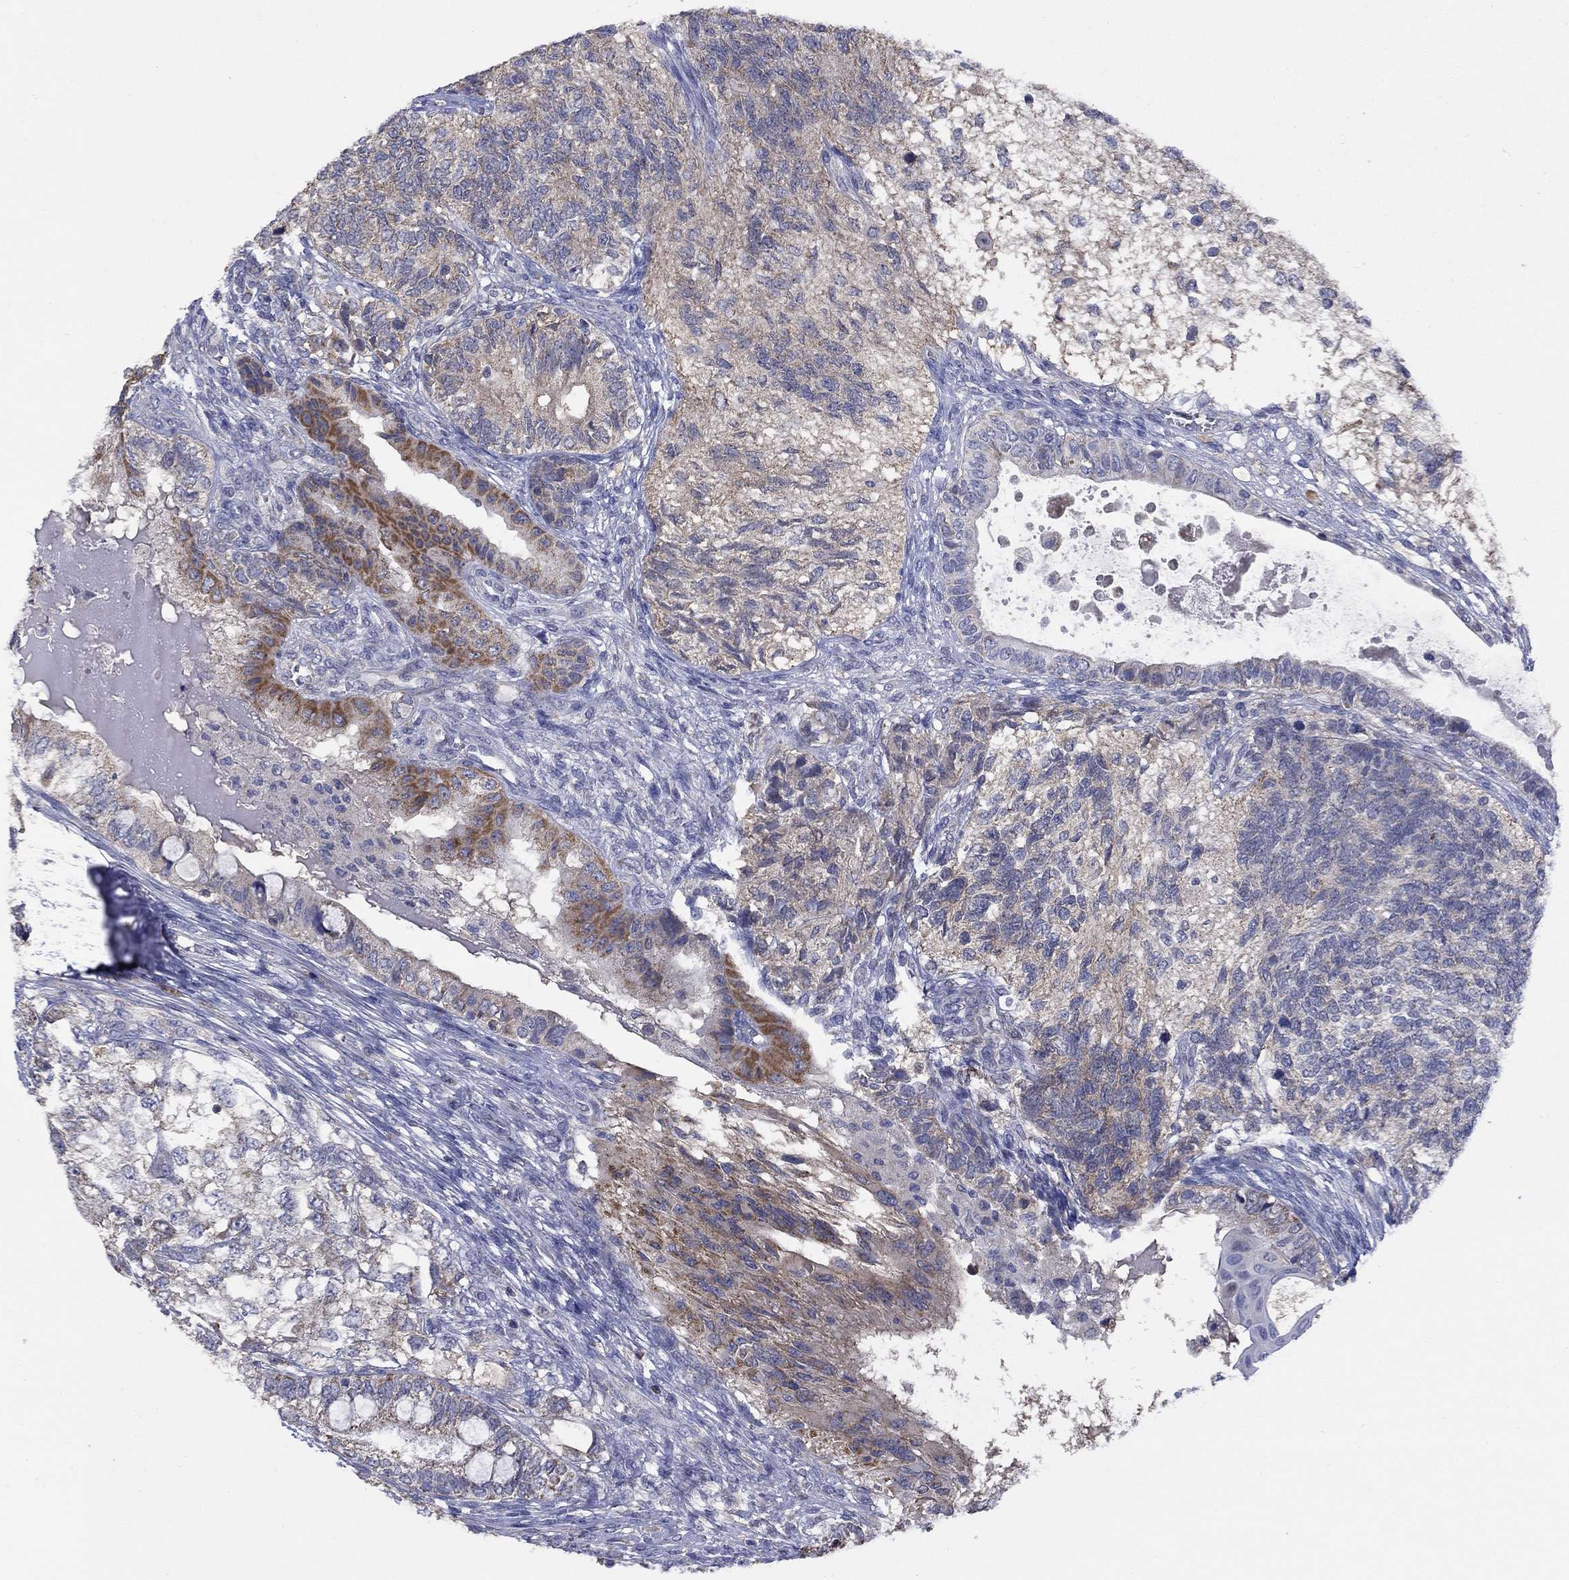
{"staining": {"intensity": "strong", "quantity": "25%-75%", "location": "cytoplasmic/membranous"}, "tissue": "testis cancer", "cell_type": "Tumor cells", "image_type": "cancer", "snomed": [{"axis": "morphology", "description": "Seminoma, NOS"}, {"axis": "morphology", "description": "Carcinoma, Embryonal, NOS"}, {"axis": "topography", "description": "Testis"}], "caption": "About 25%-75% of tumor cells in human seminoma (testis) exhibit strong cytoplasmic/membranous protein staining as visualized by brown immunohistochemical staining.", "gene": "CLVS1", "patient": {"sex": "male", "age": 41}}